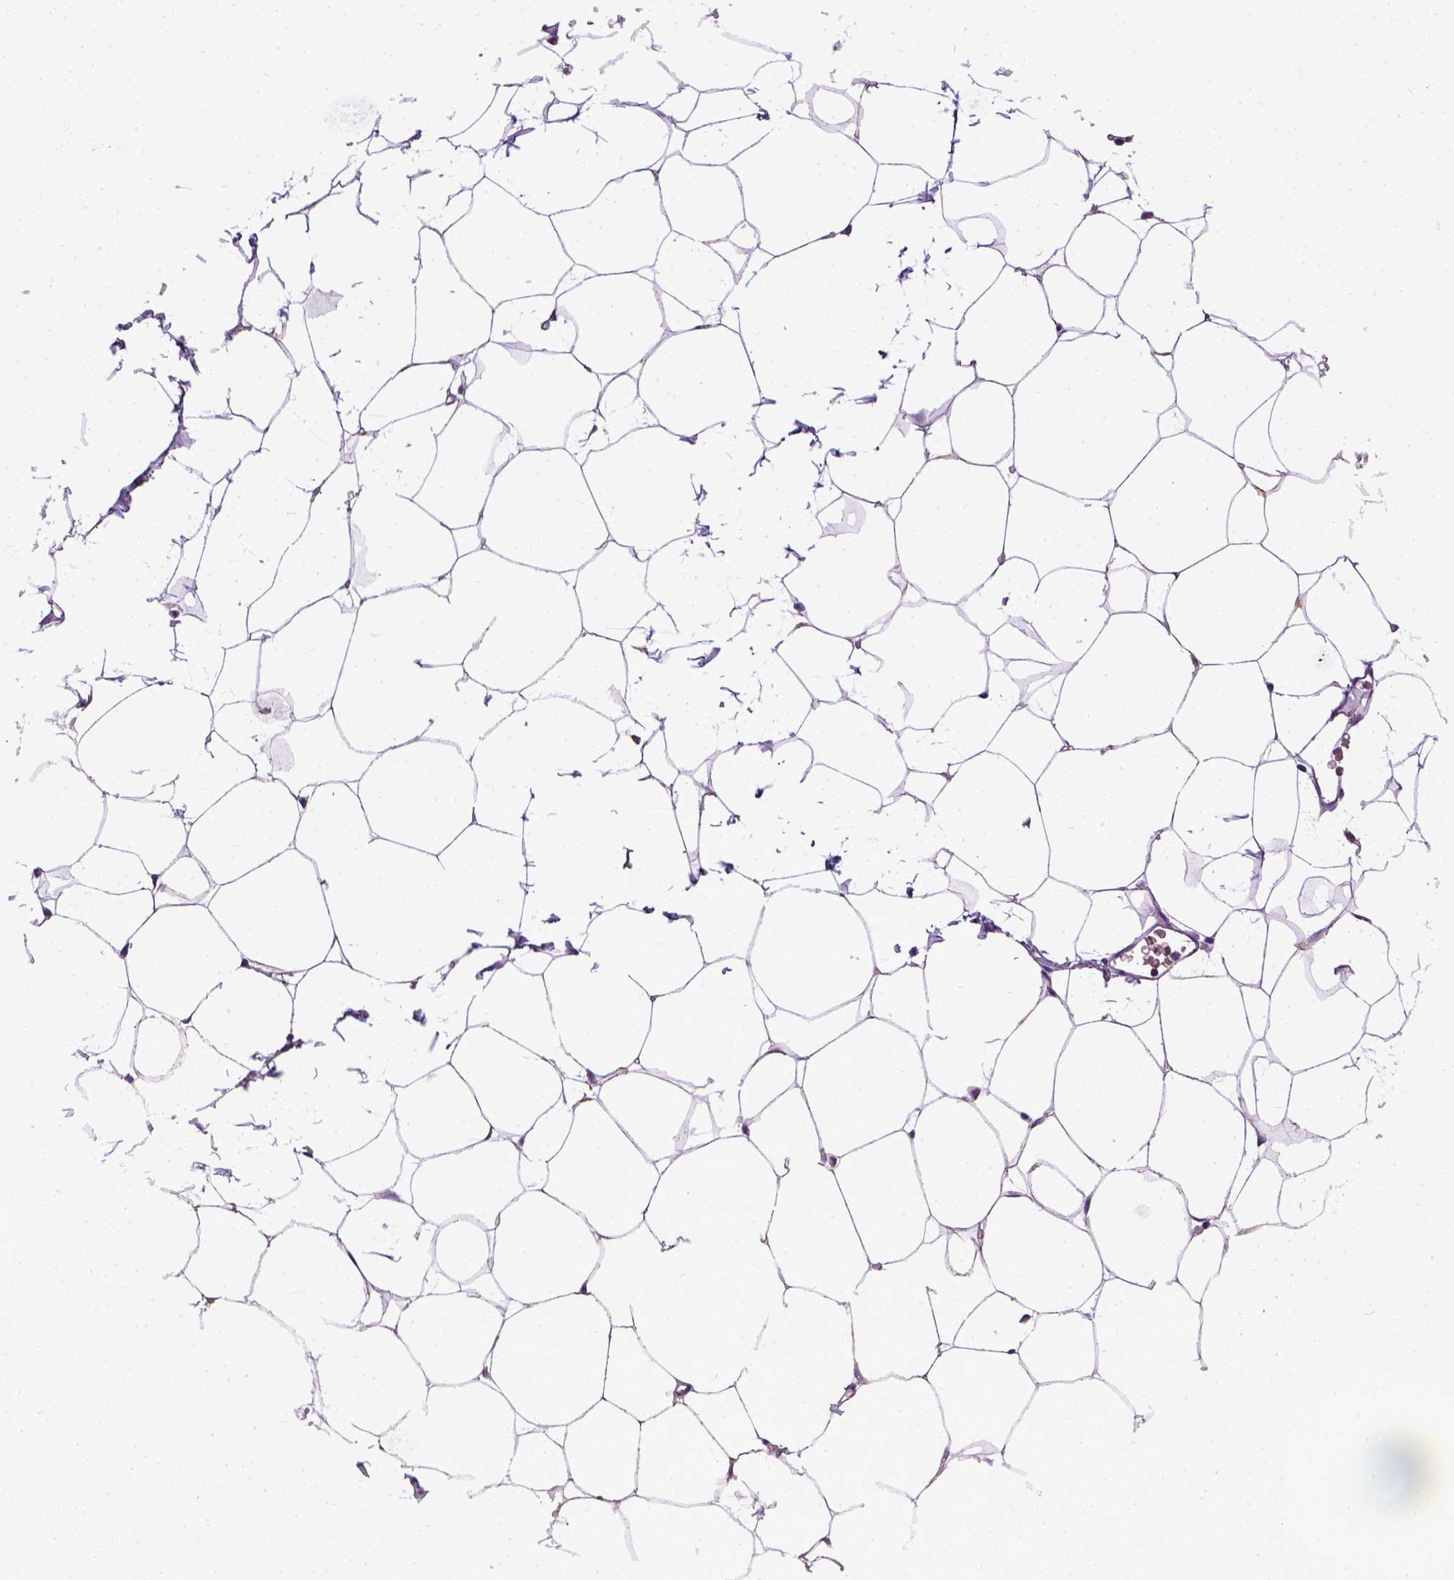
{"staining": {"intensity": "negative", "quantity": "none", "location": "none"}, "tissue": "adipose tissue", "cell_type": "Adipocytes", "image_type": "normal", "snomed": [{"axis": "morphology", "description": "Normal tissue, NOS"}, {"axis": "topography", "description": "Adipose tissue"}], "caption": "The histopathology image demonstrates no significant expression in adipocytes of adipose tissue.", "gene": "ENG", "patient": {"sex": "male", "age": 57}}